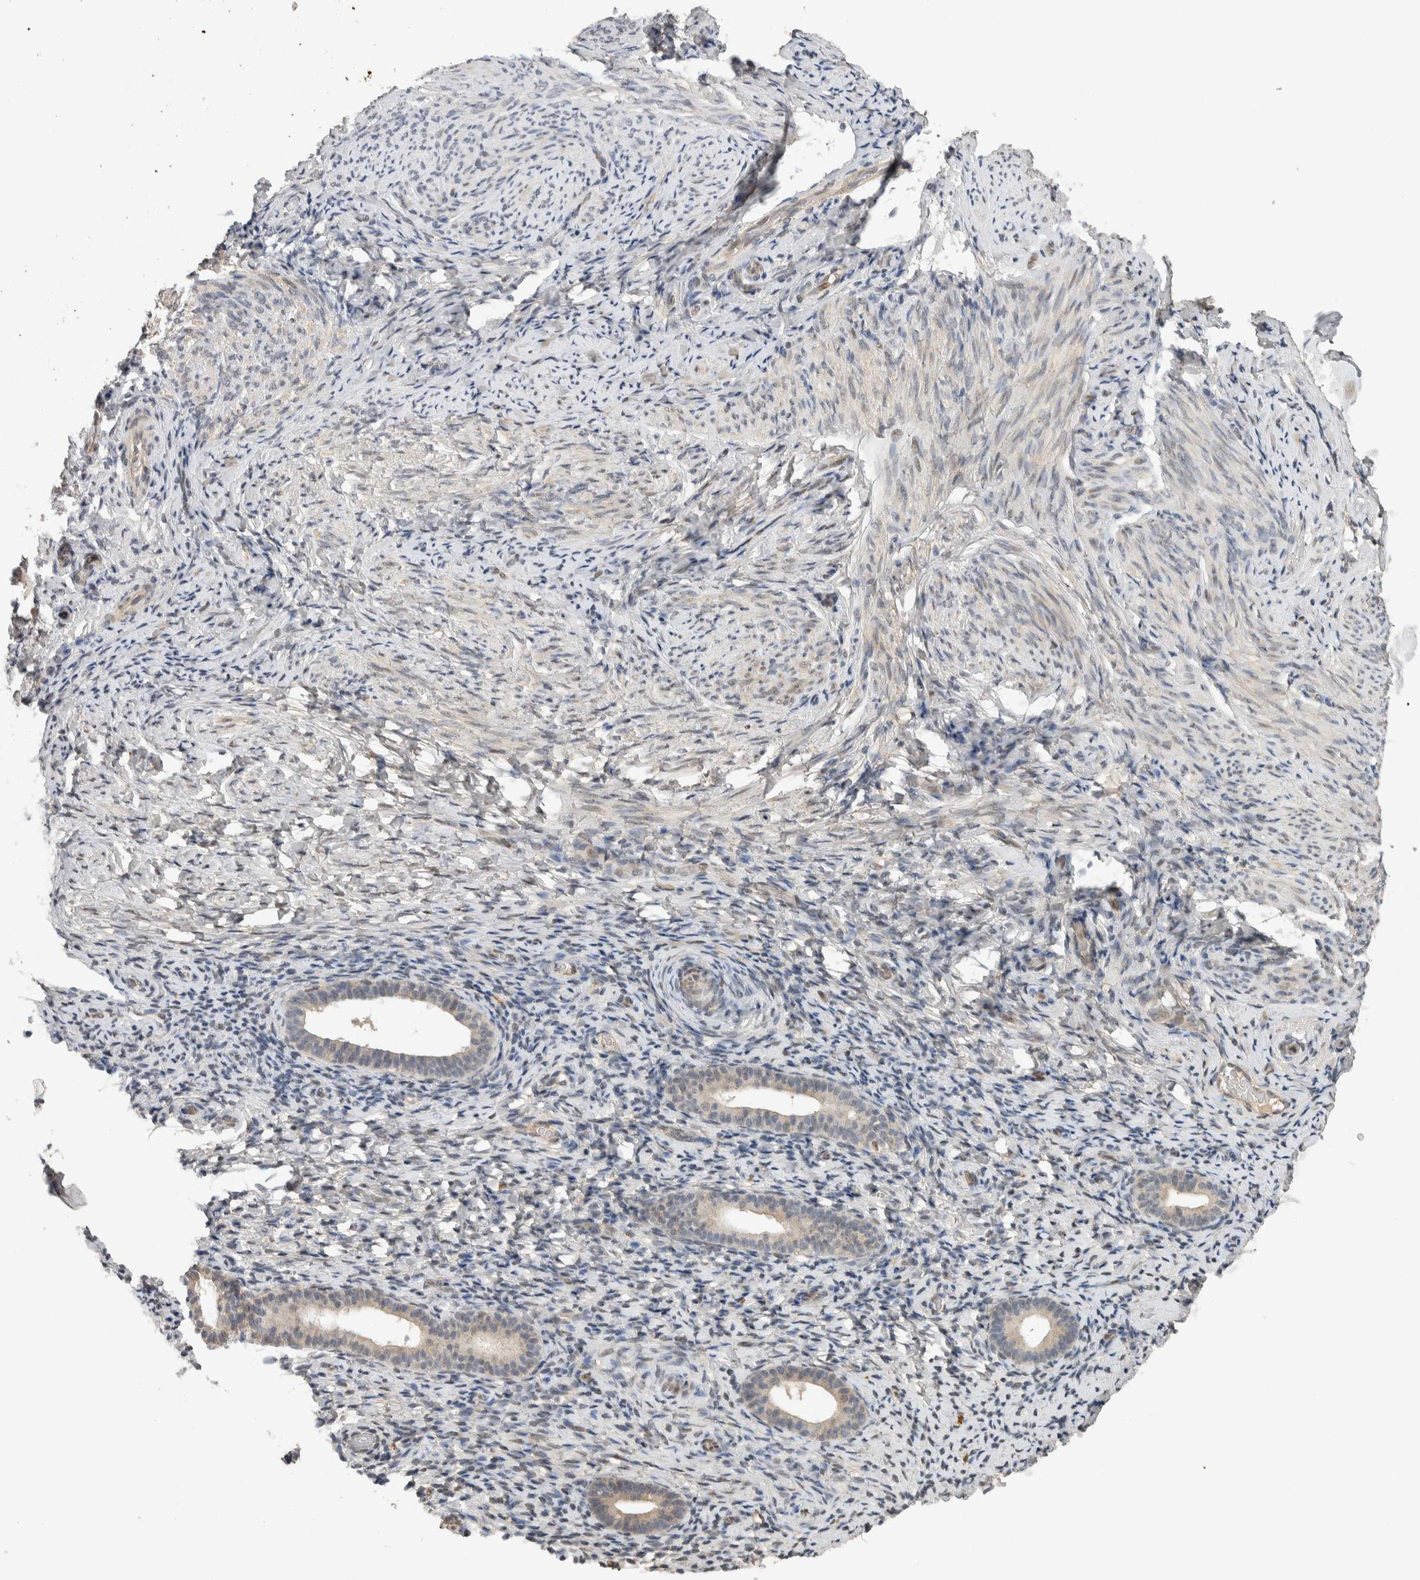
{"staining": {"intensity": "weak", "quantity": "25%-75%", "location": "nuclear"}, "tissue": "endometrium", "cell_type": "Cells in endometrial stroma", "image_type": "normal", "snomed": [{"axis": "morphology", "description": "Normal tissue, NOS"}, {"axis": "topography", "description": "Endometrium"}], "caption": "Endometrium stained for a protein (brown) exhibits weak nuclear positive expression in about 25%-75% of cells in endometrial stroma.", "gene": "CYSRT1", "patient": {"sex": "female", "age": 51}}